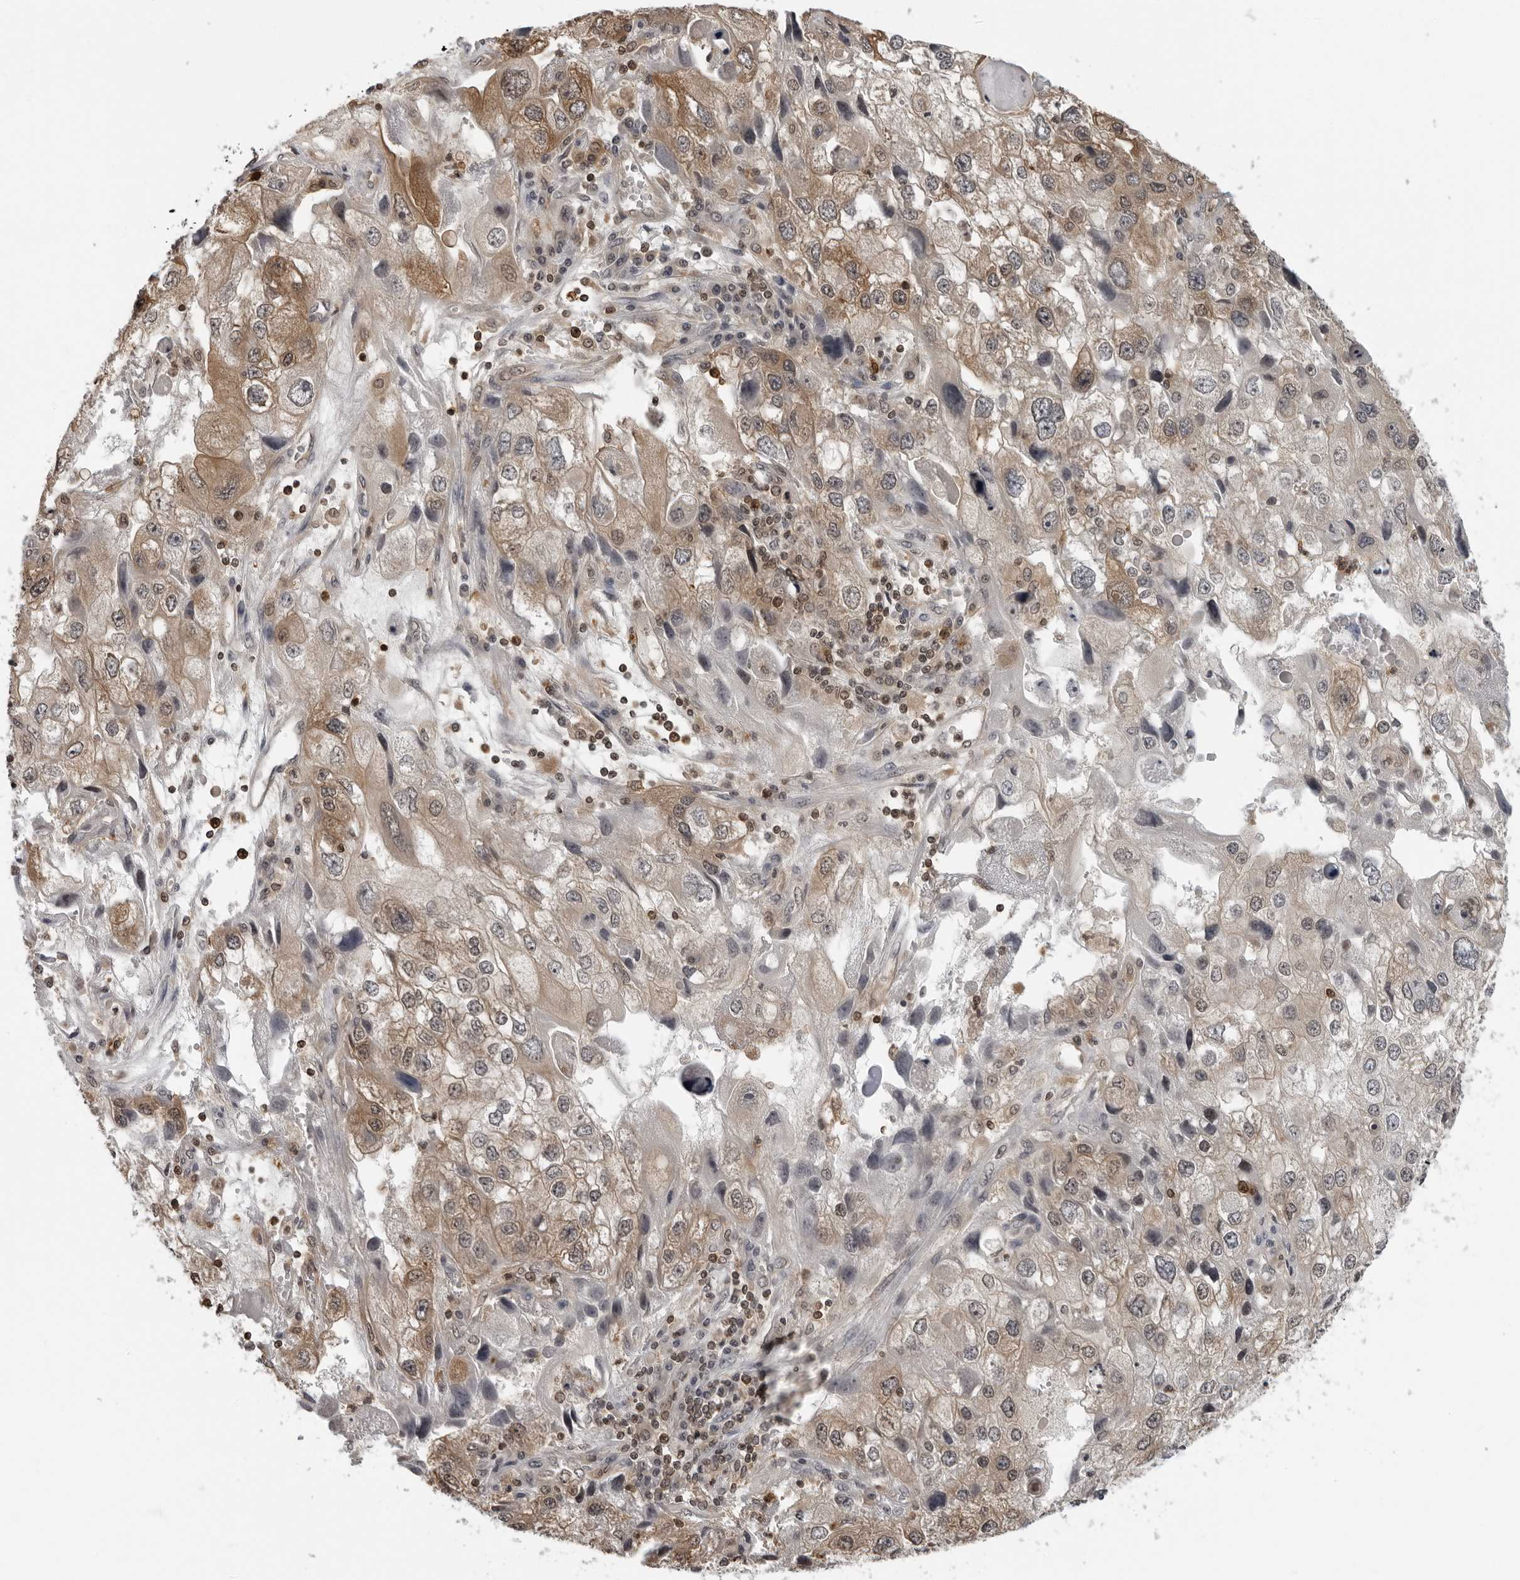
{"staining": {"intensity": "moderate", "quantity": ">75%", "location": "cytoplasmic/membranous"}, "tissue": "endometrial cancer", "cell_type": "Tumor cells", "image_type": "cancer", "snomed": [{"axis": "morphology", "description": "Adenocarcinoma, NOS"}, {"axis": "topography", "description": "Endometrium"}], "caption": "A medium amount of moderate cytoplasmic/membranous staining is appreciated in approximately >75% of tumor cells in adenocarcinoma (endometrial) tissue. The staining was performed using DAB, with brown indicating positive protein expression. Nuclei are stained blue with hematoxylin.", "gene": "HSPH1", "patient": {"sex": "female", "age": 49}}